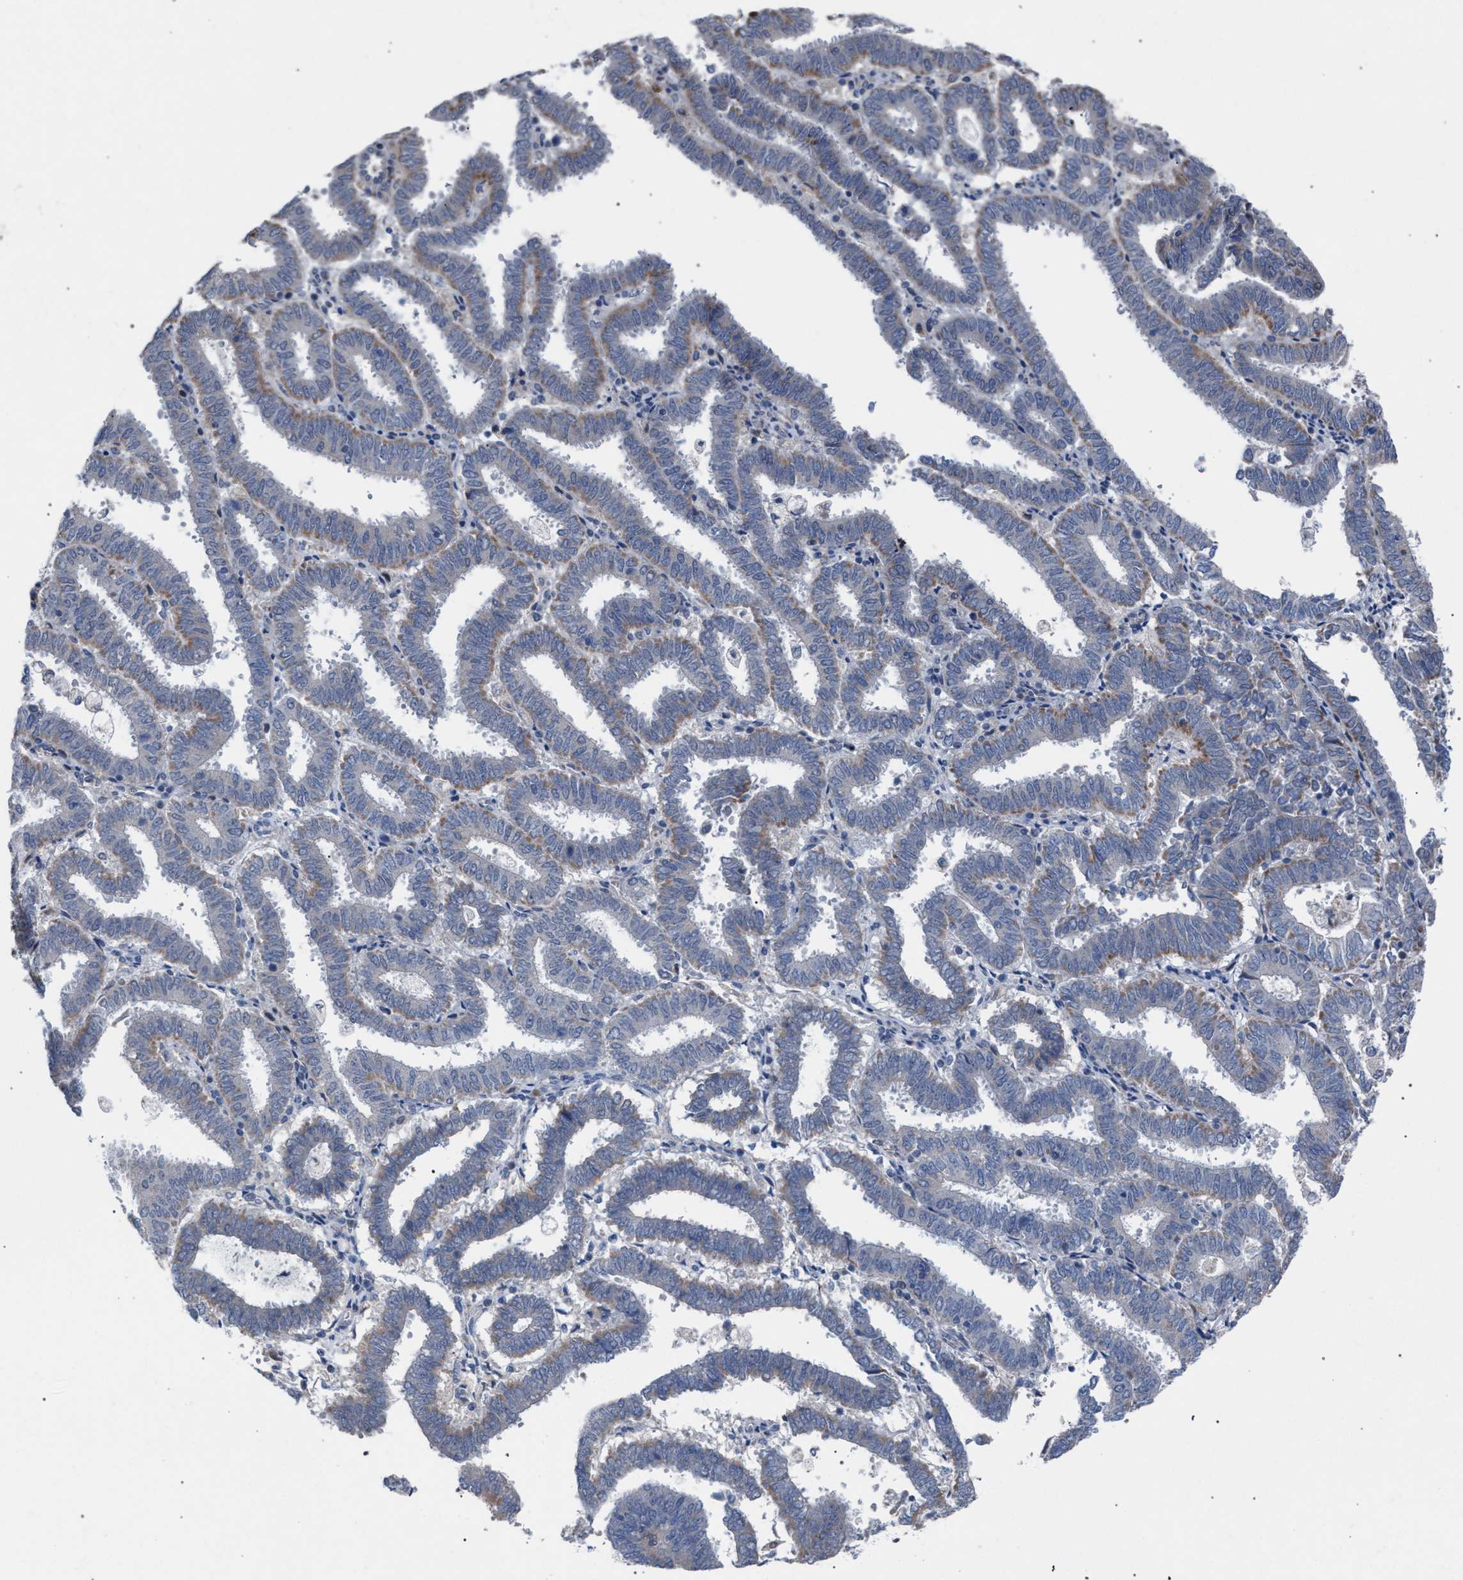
{"staining": {"intensity": "moderate", "quantity": "25%-75%", "location": "cytoplasmic/membranous"}, "tissue": "endometrial cancer", "cell_type": "Tumor cells", "image_type": "cancer", "snomed": [{"axis": "morphology", "description": "Adenocarcinoma, NOS"}, {"axis": "topography", "description": "Uterus"}], "caption": "Immunohistochemical staining of endometrial cancer (adenocarcinoma) shows medium levels of moderate cytoplasmic/membranous protein staining in approximately 25%-75% of tumor cells.", "gene": "RNF135", "patient": {"sex": "female", "age": 83}}